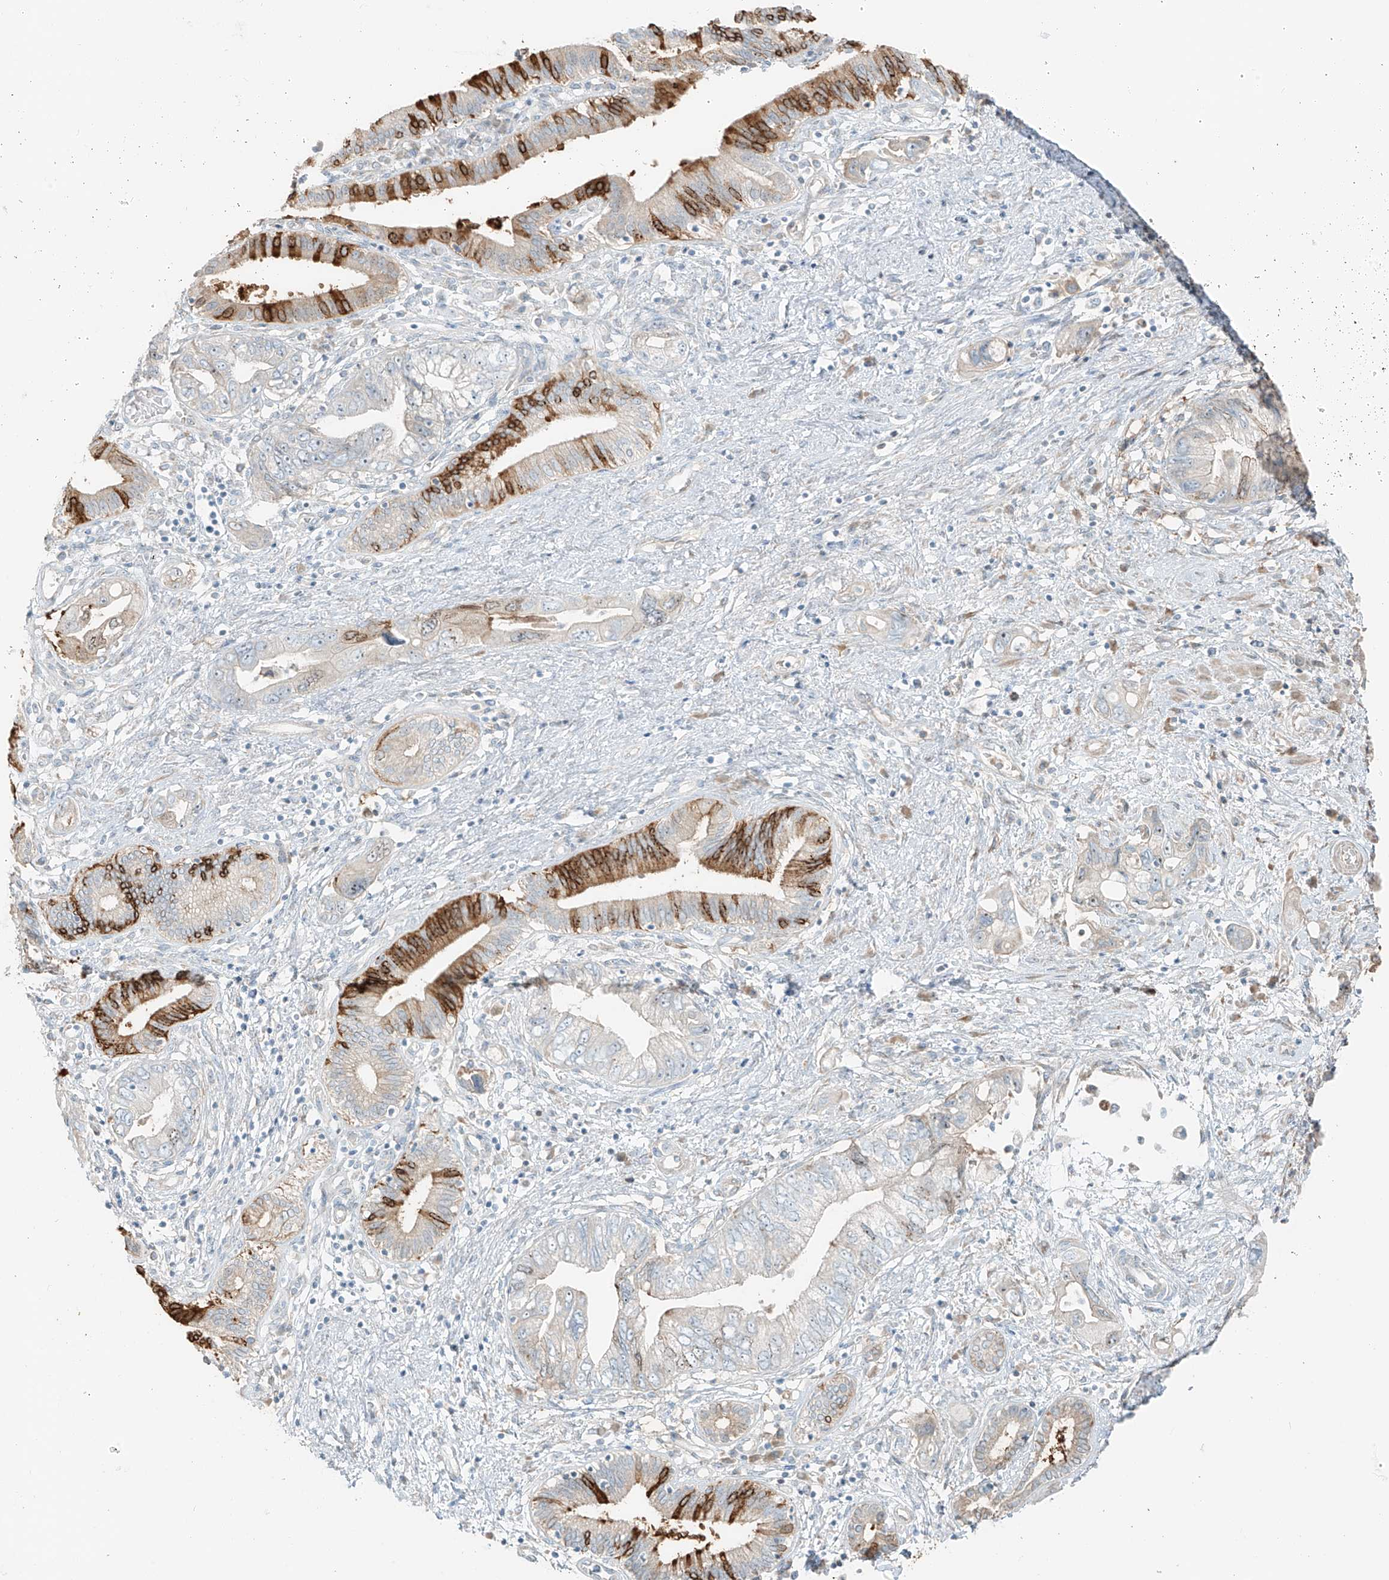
{"staining": {"intensity": "moderate", "quantity": "<25%", "location": "cytoplasmic/membranous"}, "tissue": "pancreatic cancer", "cell_type": "Tumor cells", "image_type": "cancer", "snomed": [{"axis": "morphology", "description": "Adenocarcinoma, NOS"}, {"axis": "topography", "description": "Pancreas"}], "caption": "The histopathology image reveals staining of pancreatic adenocarcinoma, revealing moderate cytoplasmic/membranous protein positivity (brown color) within tumor cells. Ihc stains the protein in brown and the nuclei are stained blue.", "gene": "FSTL1", "patient": {"sex": "female", "age": 73}}